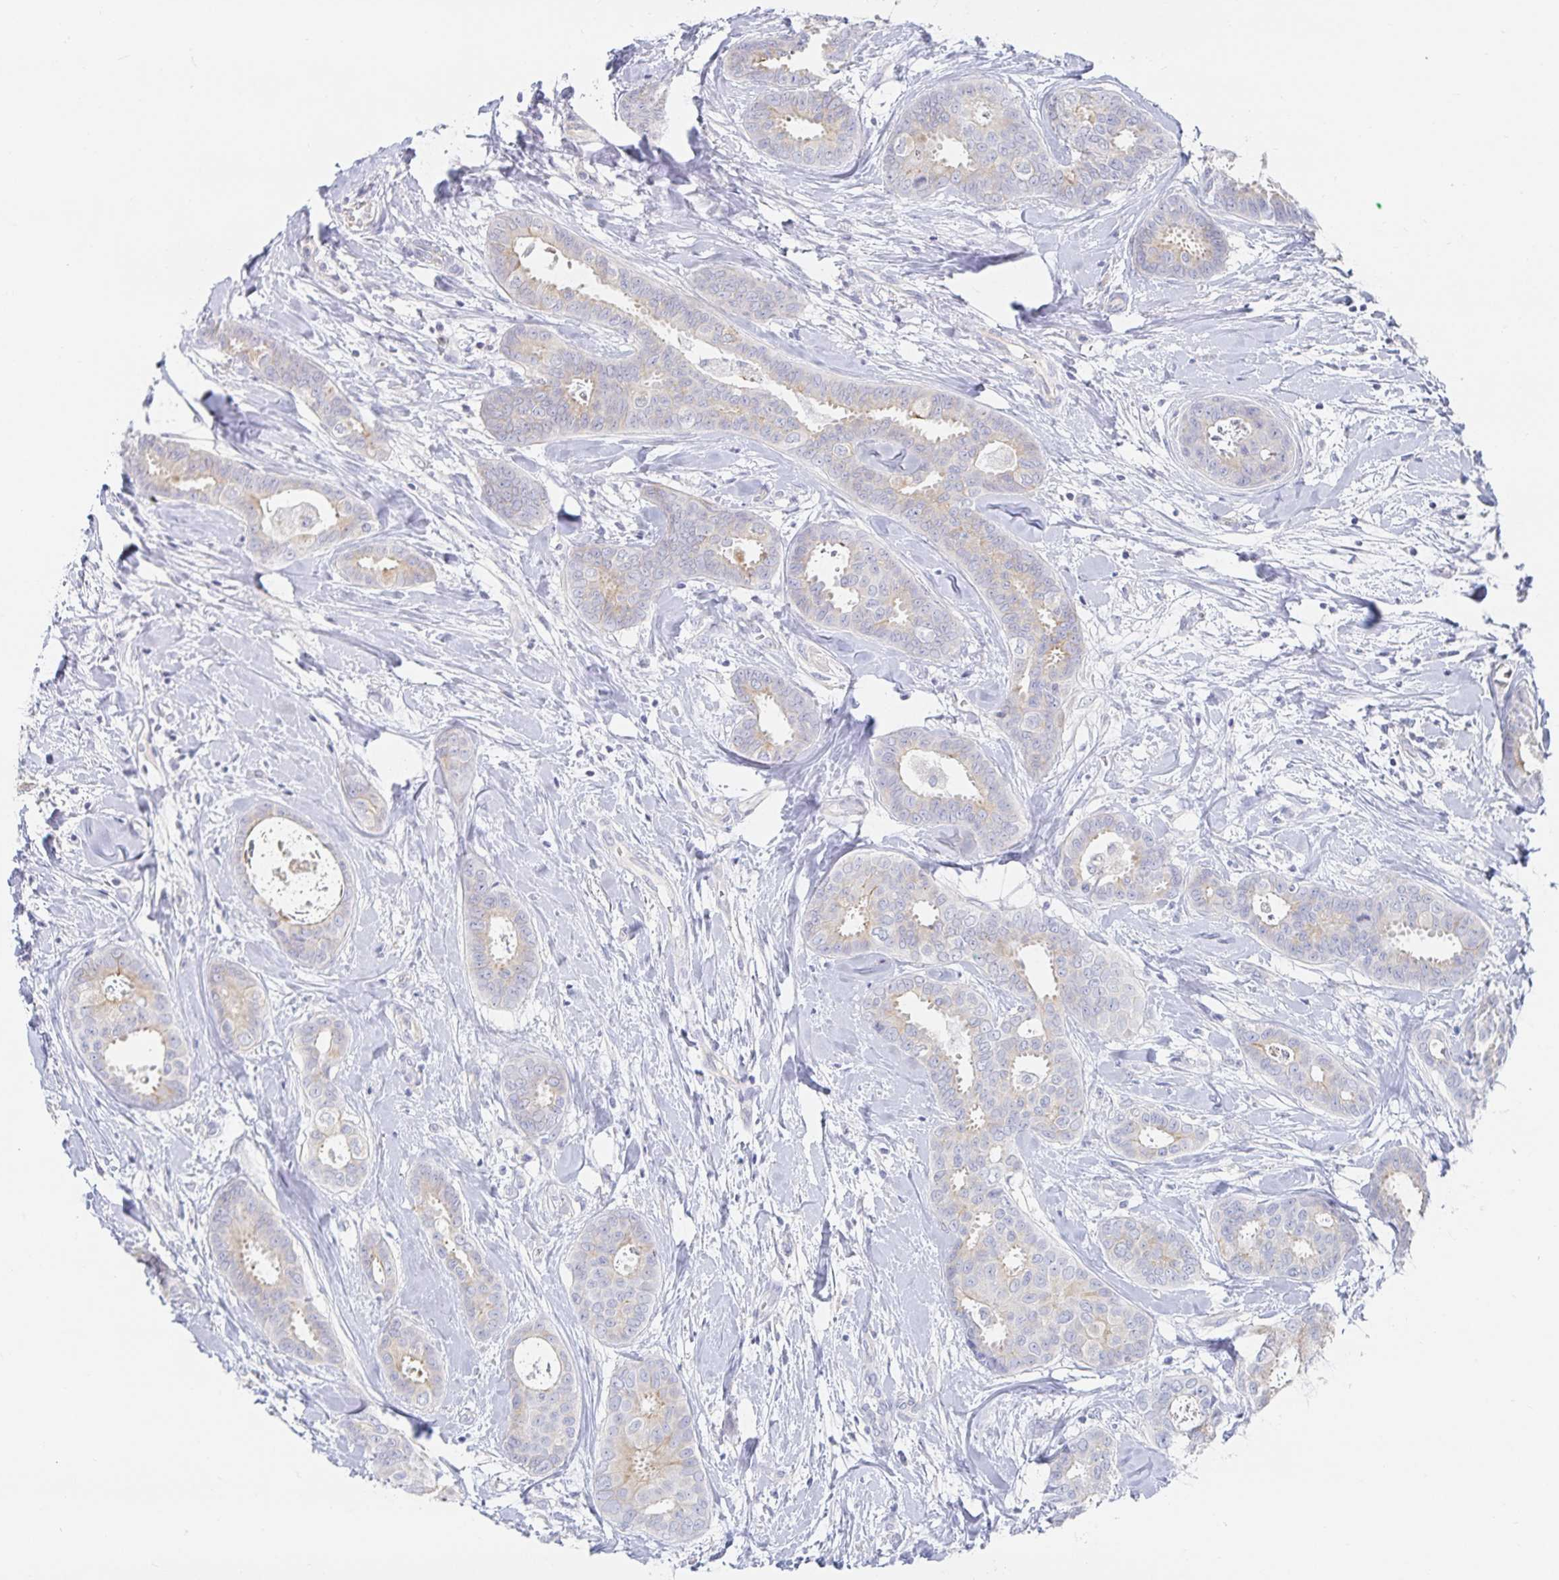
{"staining": {"intensity": "weak", "quantity": "<25%", "location": "cytoplasmic/membranous"}, "tissue": "breast cancer", "cell_type": "Tumor cells", "image_type": "cancer", "snomed": [{"axis": "morphology", "description": "Duct carcinoma"}, {"axis": "topography", "description": "Breast"}], "caption": "Micrograph shows no protein positivity in tumor cells of breast cancer (infiltrating ductal carcinoma) tissue.", "gene": "SFTPA1", "patient": {"sex": "female", "age": 45}}